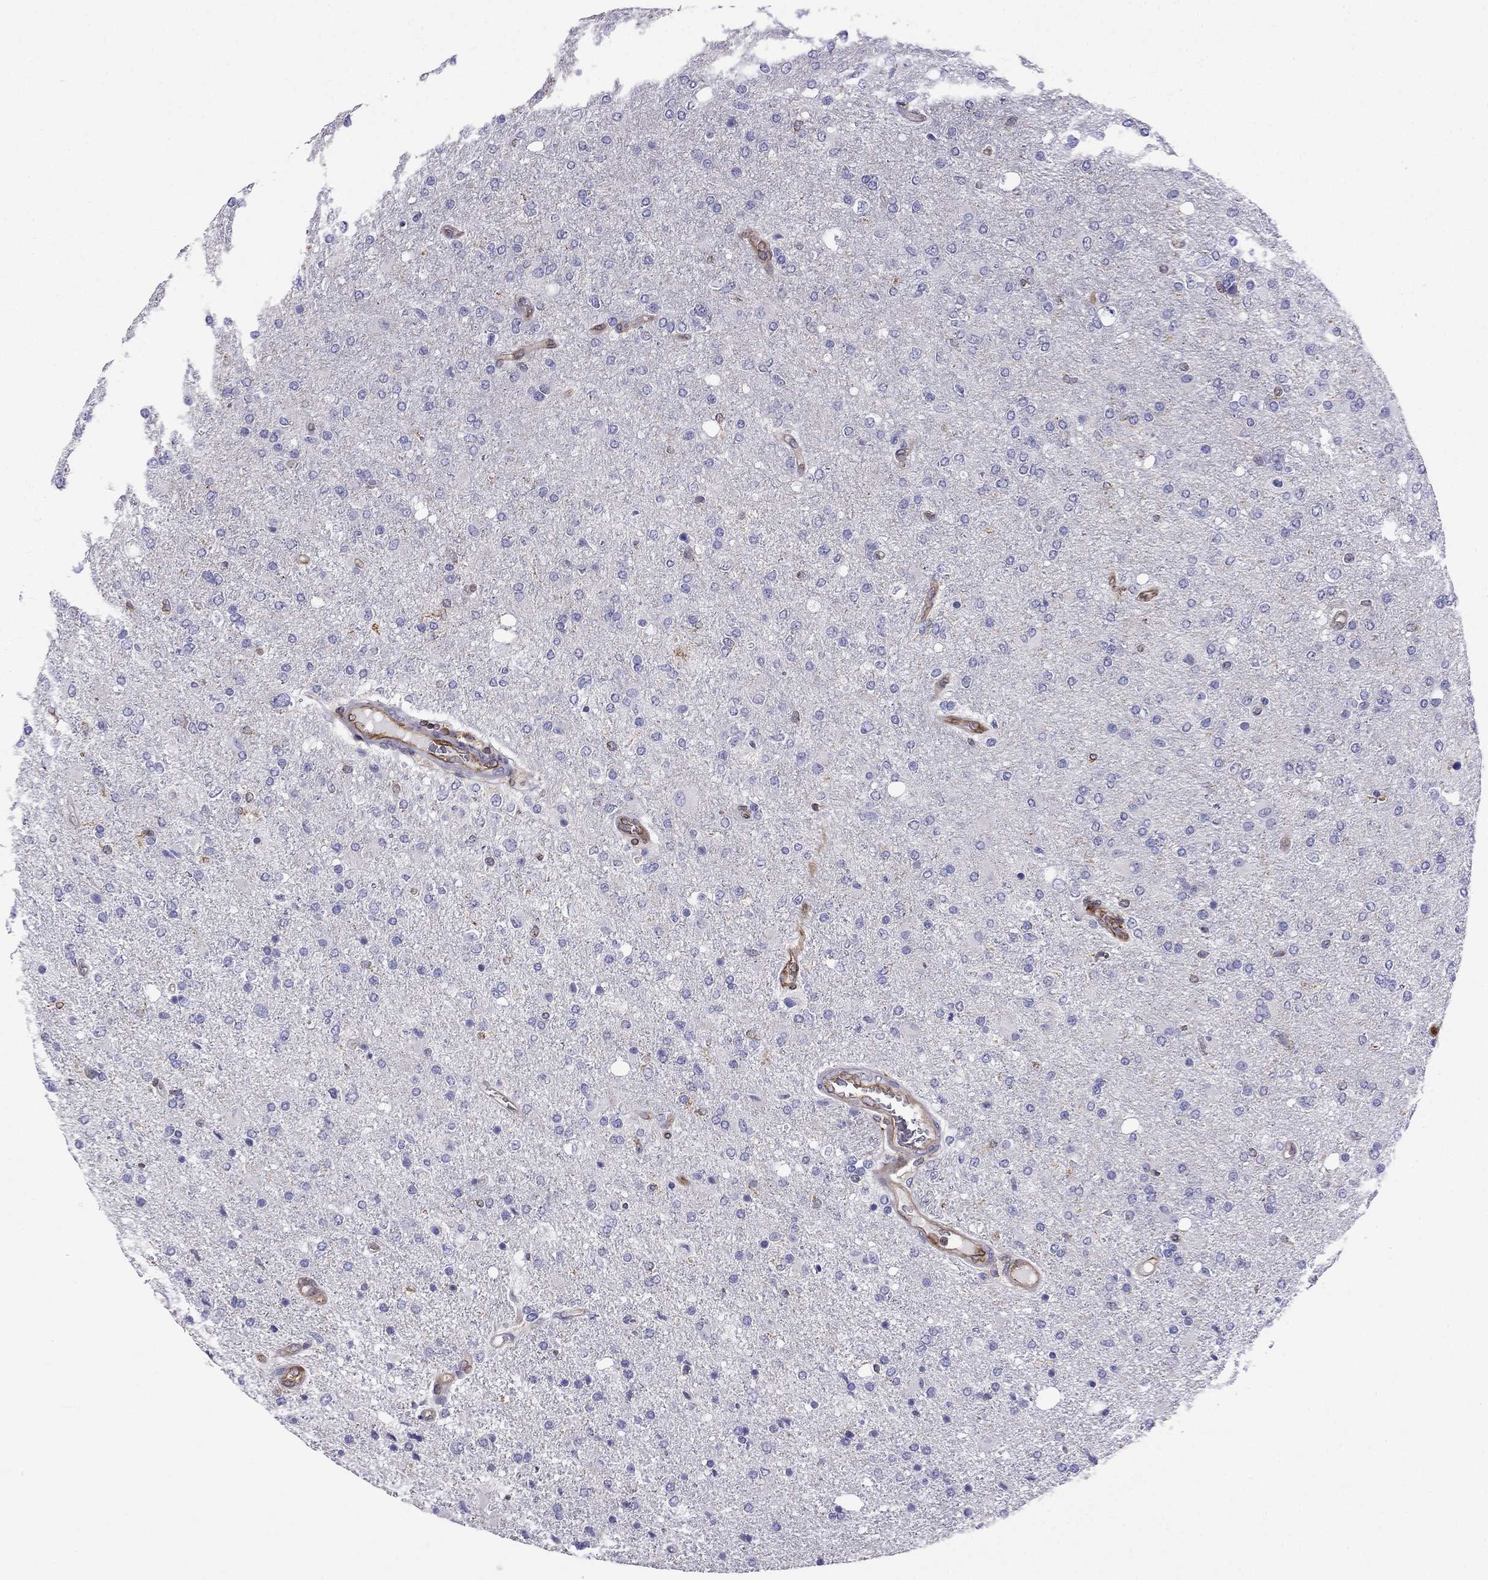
{"staining": {"intensity": "negative", "quantity": "none", "location": "none"}, "tissue": "glioma", "cell_type": "Tumor cells", "image_type": "cancer", "snomed": [{"axis": "morphology", "description": "Glioma, malignant, High grade"}, {"axis": "topography", "description": "Cerebral cortex"}], "caption": "IHC of glioma demonstrates no staining in tumor cells.", "gene": "GNAL", "patient": {"sex": "male", "age": 70}}